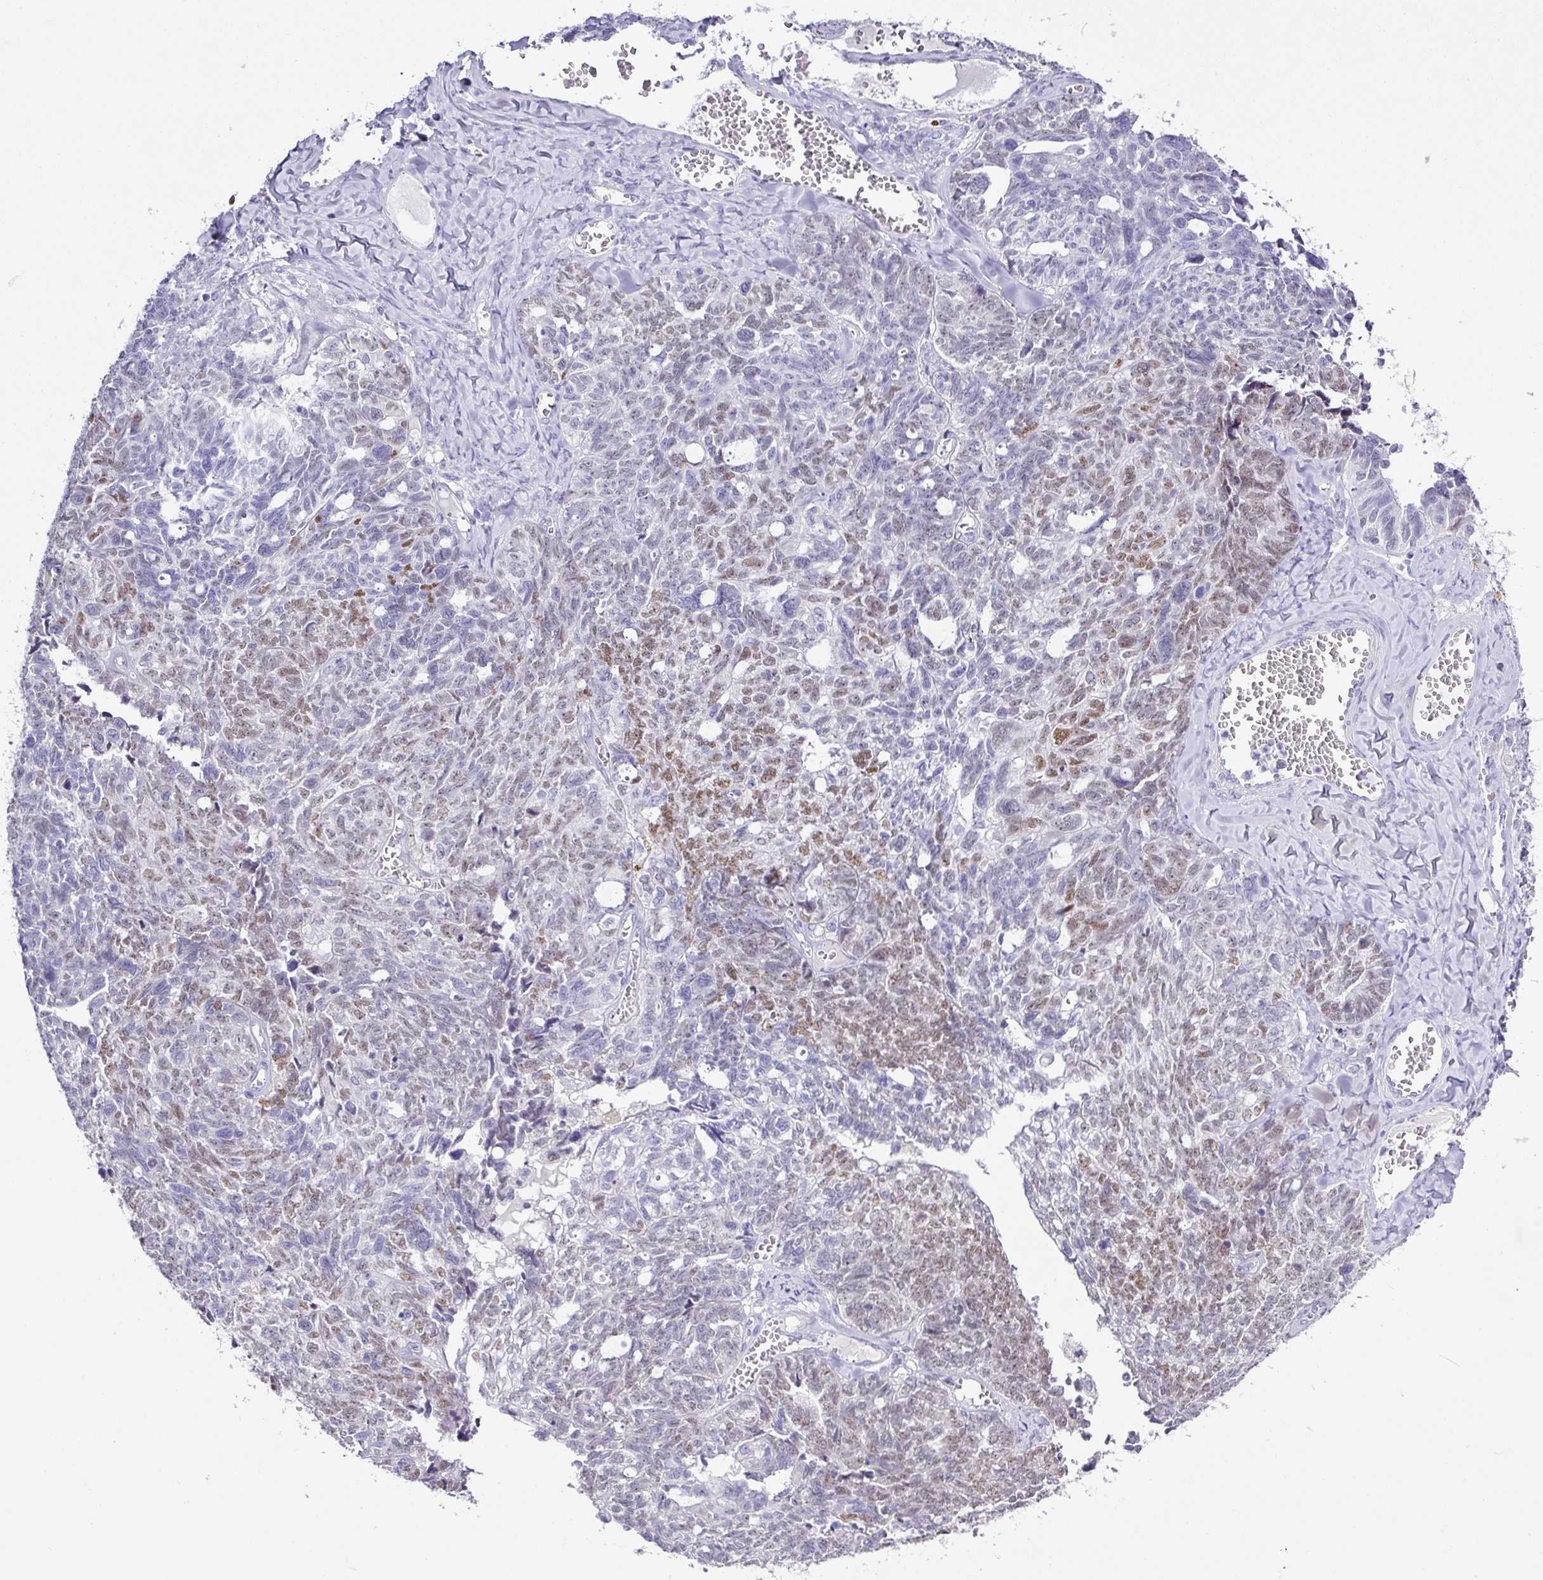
{"staining": {"intensity": "moderate", "quantity": "<25%", "location": "nuclear"}, "tissue": "ovarian cancer", "cell_type": "Tumor cells", "image_type": "cancer", "snomed": [{"axis": "morphology", "description": "Cystadenocarcinoma, serous, NOS"}, {"axis": "topography", "description": "Ovary"}], "caption": "Immunohistochemical staining of human serous cystadenocarcinoma (ovarian) shows low levels of moderate nuclear protein staining in approximately <25% of tumor cells.", "gene": "BCL11A", "patient": {"sex": "female", "age": 79}}